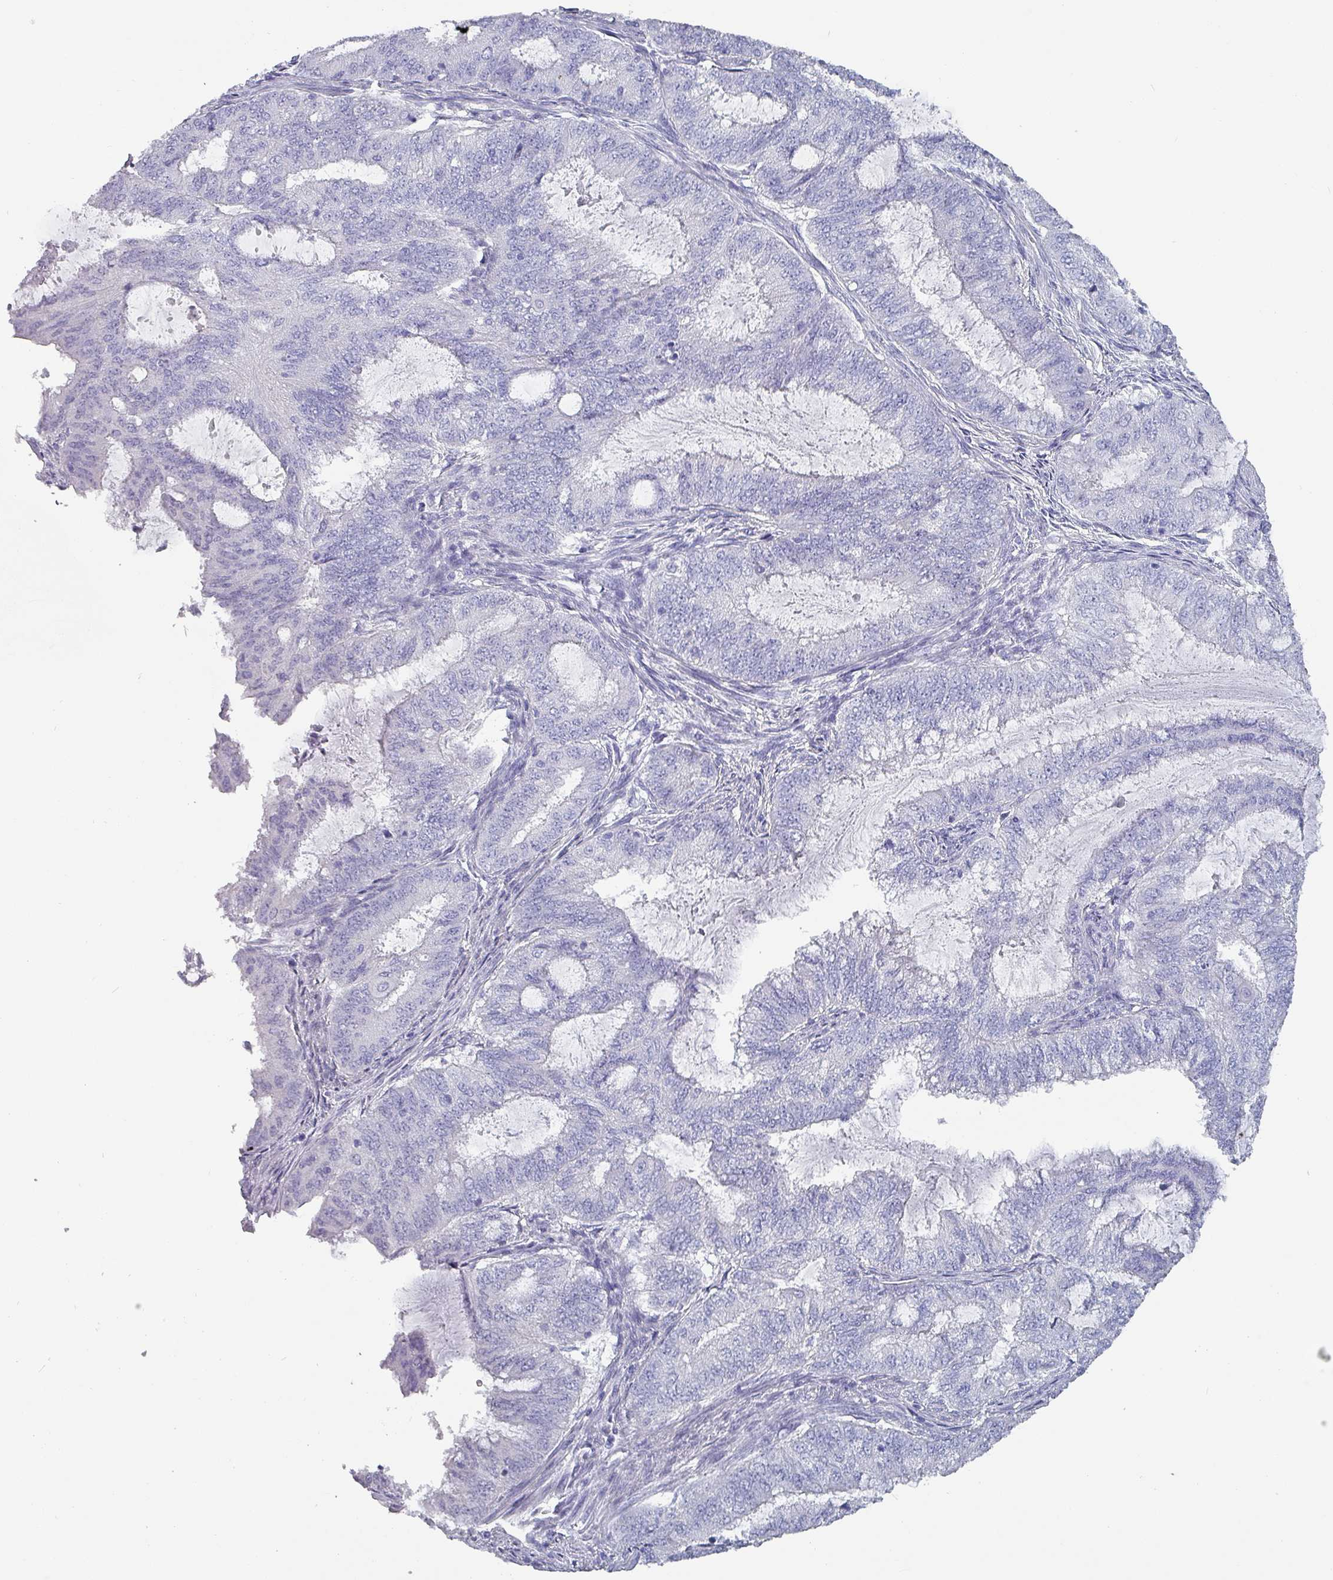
{"staining": {"intensity": "negative", "quantity": "none", "location": "none"}, "tissue": "endometrial cancer", "cell_type": "Tumor cells", "image_type": "cancer", "snomed": [{"axis": "morphology", "description": "Adenocarcinoma, NOS"}, {"axis": "topography", "description": "Endometrium"}], "caption": "An image of adenocarcinoma (endometrial) stained for a protein shows no brown staining in tumor cells.", "gene": "INS-IGF2", "patient": {"sex": "female", "age": 51}}